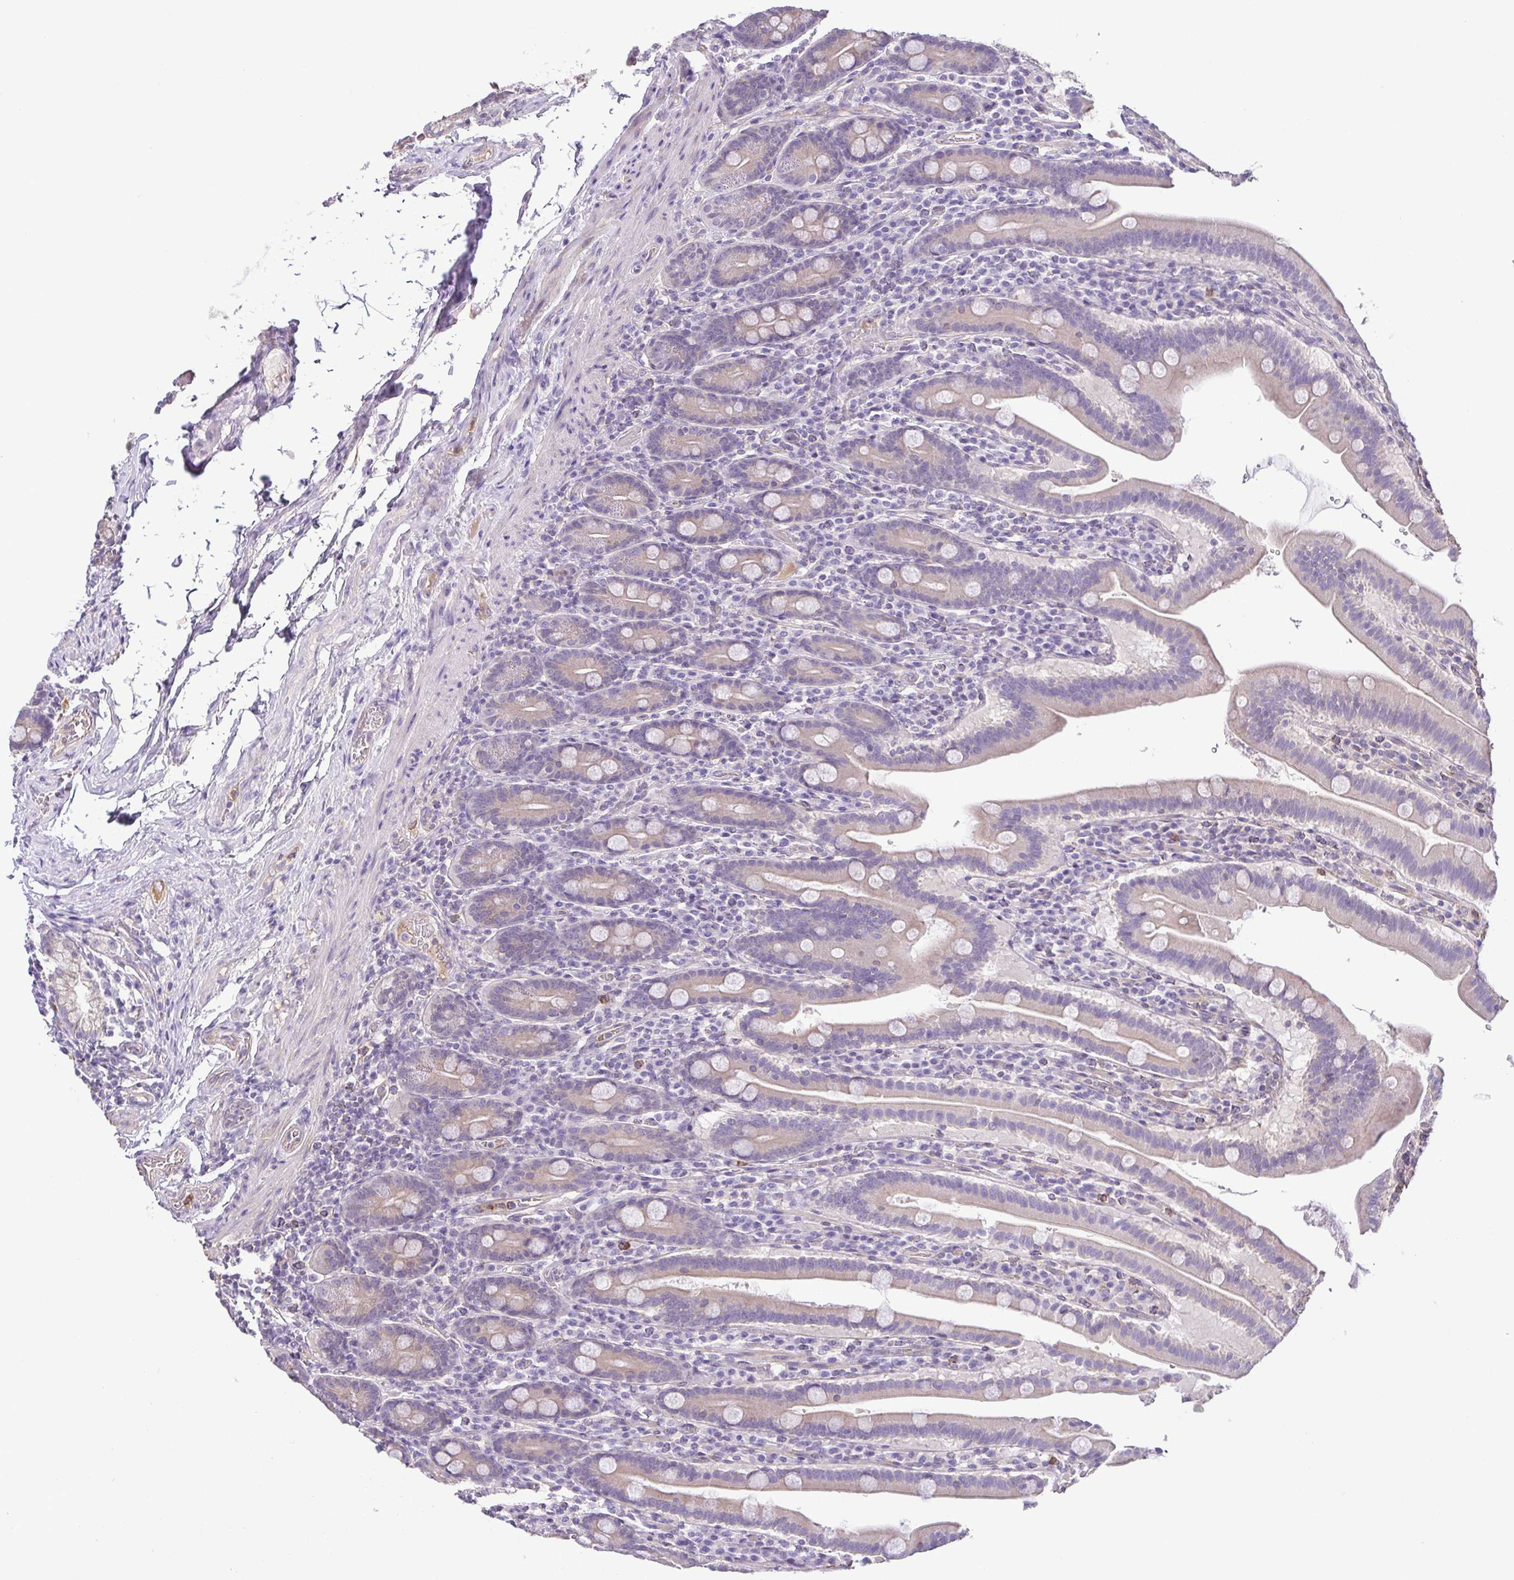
{"staining": {"intensity": "weak", "quantity": "<25%", "location": "cytoplasmic/membranous"}, "tissue": "small intestine", "cell_type": "Glandular cells", "image_type": "normal", "snomed": [{"axis": "morphology", "description": "Normal tissue, NOS"}, {"axis": "topography", "description": "Small intestine"}], "caption": "DAB immunohistochemical staining of normal small intestine displays no significant expression in glandular cells. The staining was performed using DAB (3,3'-diaminobenzidine) to visualize the protein expression in brown, while the nuclei were stained in blue with hematoxylin (Magnification: 20x).", "gene": "MYL10", "patient": {"sex": "male", "age": 26}}